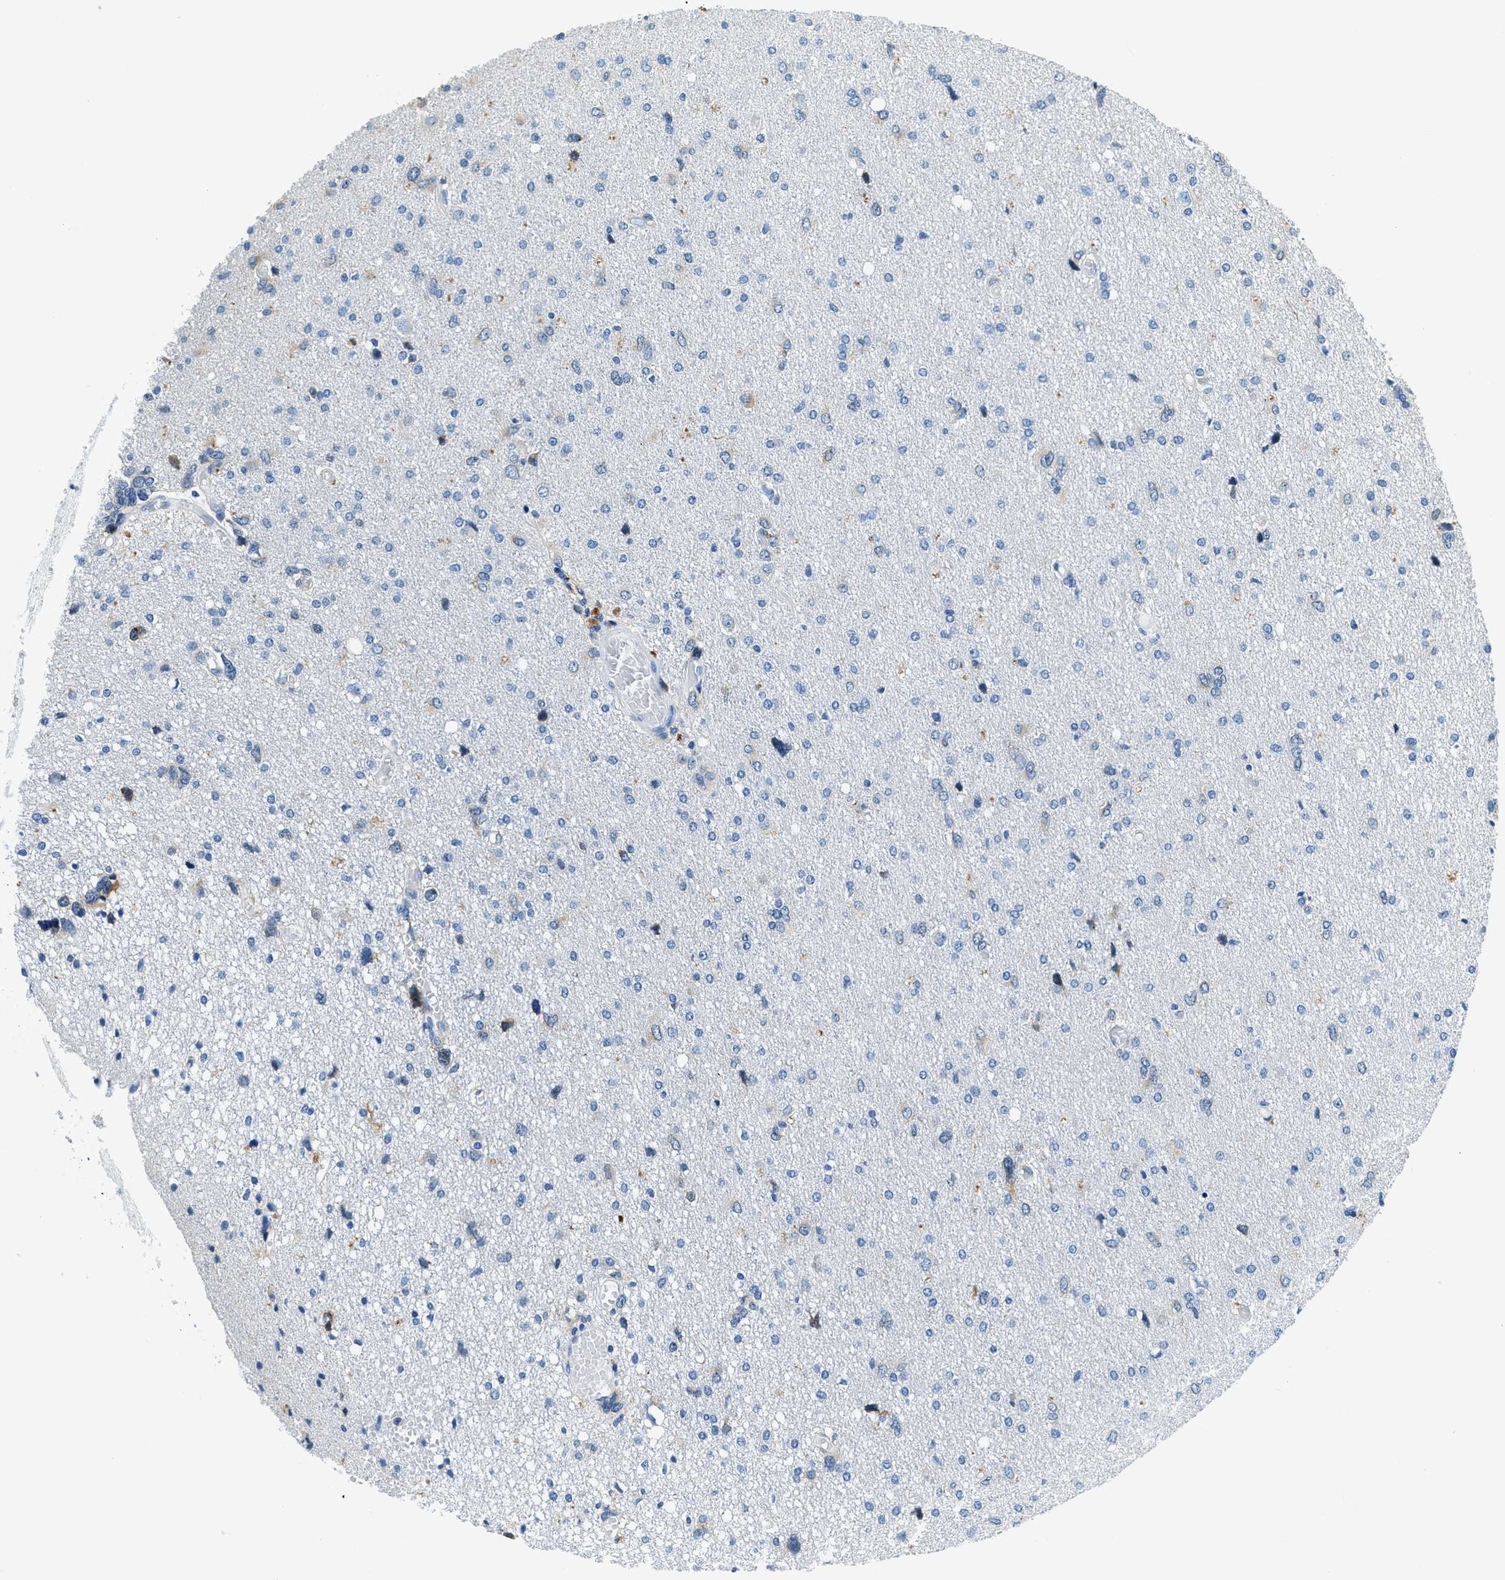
{"staining": {"intensity": "weak", "quantity": "<25%", "location": "cytoplasmic/membranous"}, "tissue": "glioma", "cell_type": "Tumor cells", "image_type": "cancer", "snomed": [{"axis": "morphology", "description": "Glioma, malignant, High grade"}, {"axis": "topography", "description": "Brain"}], "caption": "Immunohistochemical staining of human glioma demonstrates no significant expression in tumor cells.", "gene": "UBAC2", "patient": {"sex": "female", "age": 59}}